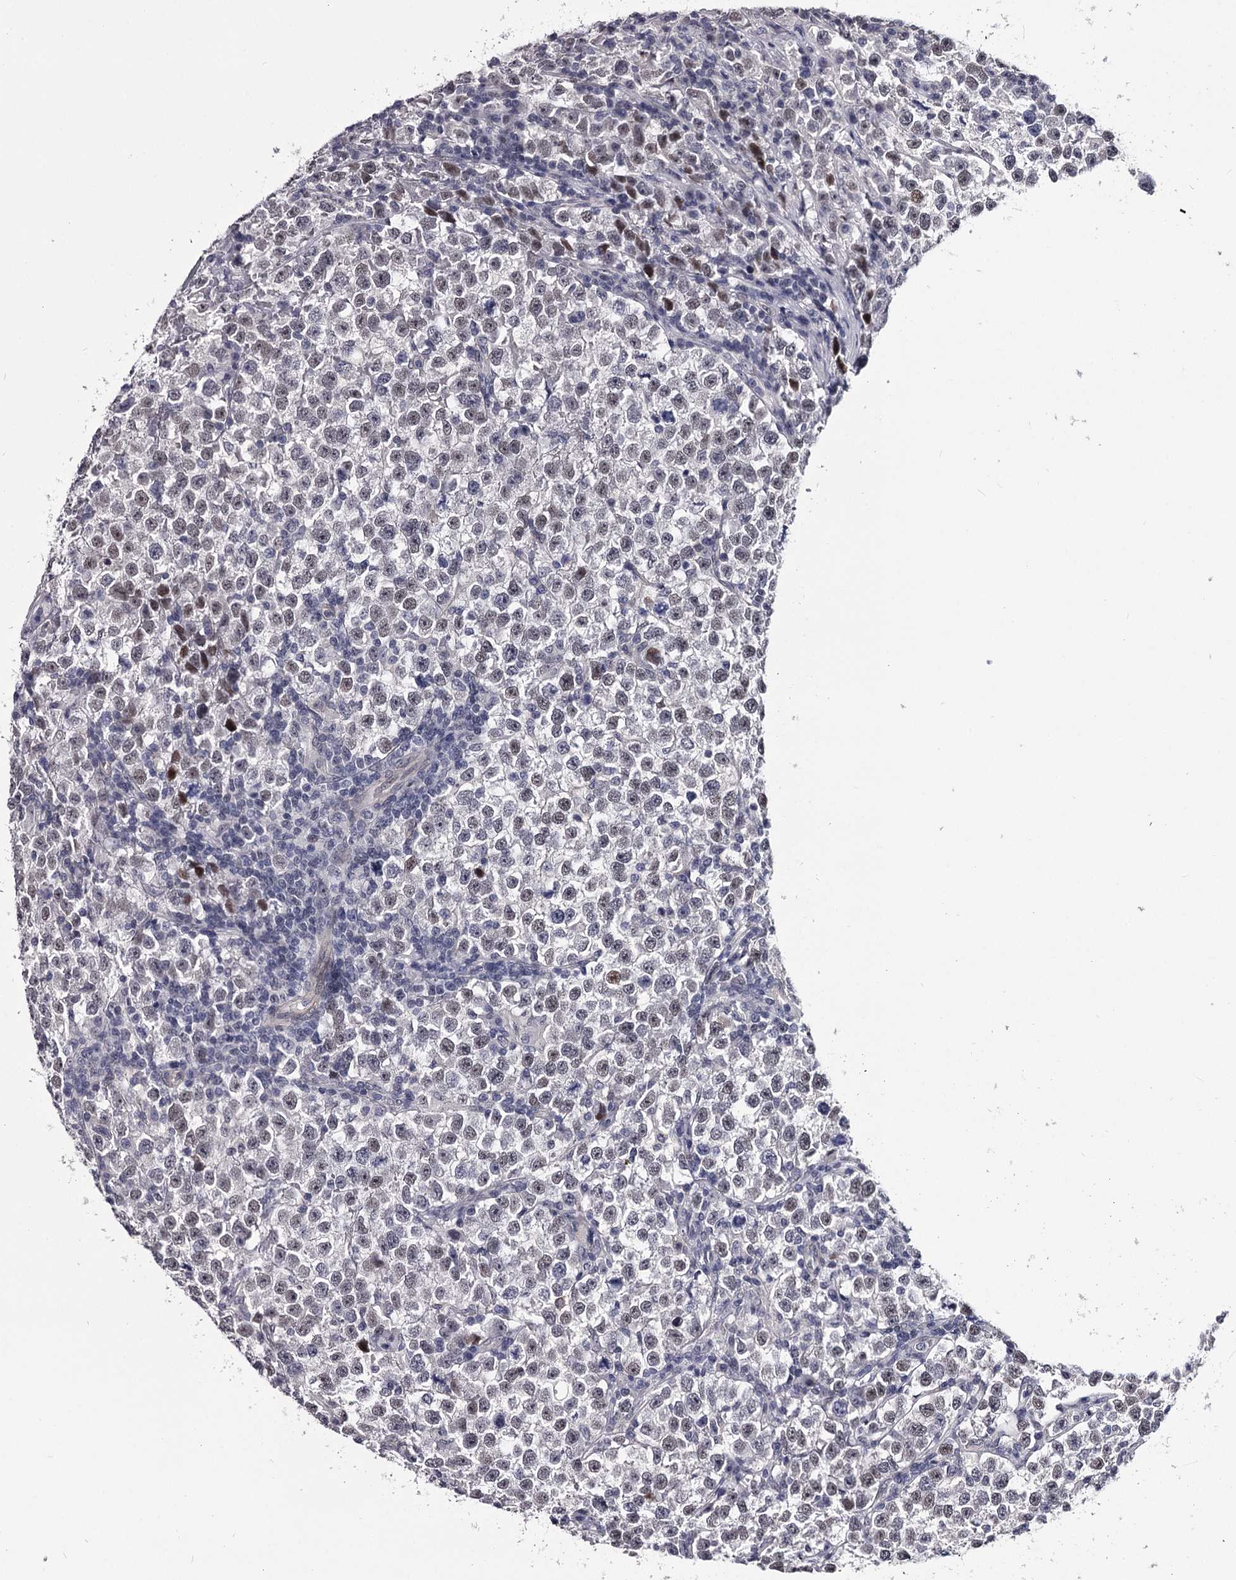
{"staining": {"intensity": "negative", "quantity": "none", "location": "none"}, "tissue": "testis cancer", "cell_type": "Tumor cells", "image_type": "cancer", "snomed": [{"axis": "morphology", "description": "Normal tissue, NOS"}, {"axis": "morphology", "description": "Seminoma, NOS"}, {"axis": "topography", "description": "Testis"}], "caption": "This micrograph is of testis cancer stained with immunohistochemistry to label a protein in brown with the nuclei are counter-stained blue. There is no positivity in tumor cells.", "gene": "OVOL2", "patient": {"sex": "male", "age": 43}}